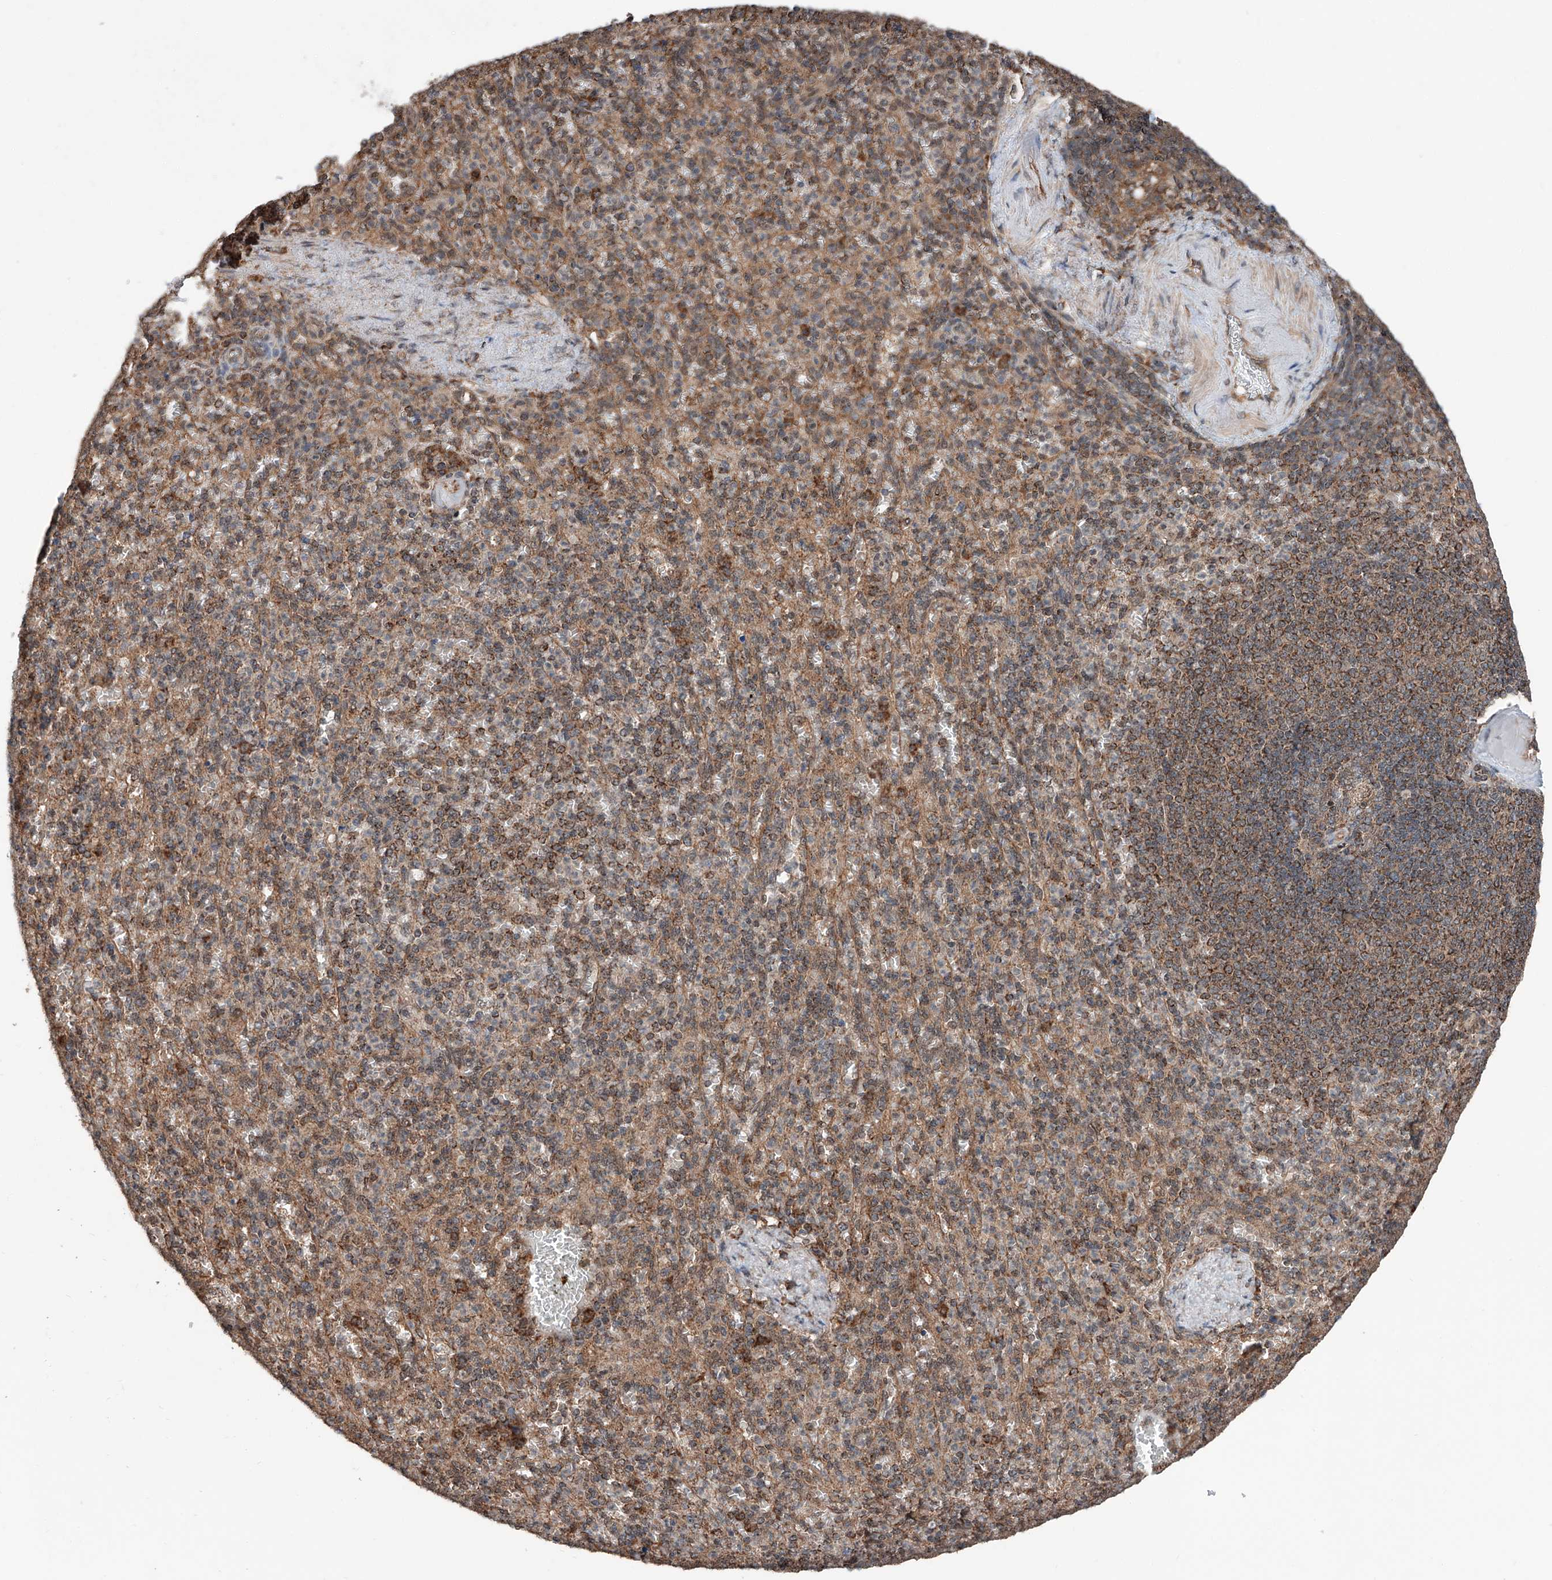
{"staining": {"intensity": "moderate", "quantity": "25%-75%", "location": "cytoplasmic/membranous"}, "tissue": "spleen", "cell_type": "Cells in red pulp", "image_type": "normal", "snomed": [{"axis": "morphology", "description": "Normal tissue, NOS"}, {"axis": "topography", "description": "Spleen"}], "caption": "IHC photomicrograph of unremarkable spleen: human spleen stained using immunohistochemistry (IHC) demonstrates medium levels of moderate protein expression localized specifically in the cytoplasmic/membranous of cells in red pulp, appearing as a cytoplasmic/membranous brown color.", "gene": "ZNF445", "patient": {"sex": "female", "age": 74}}